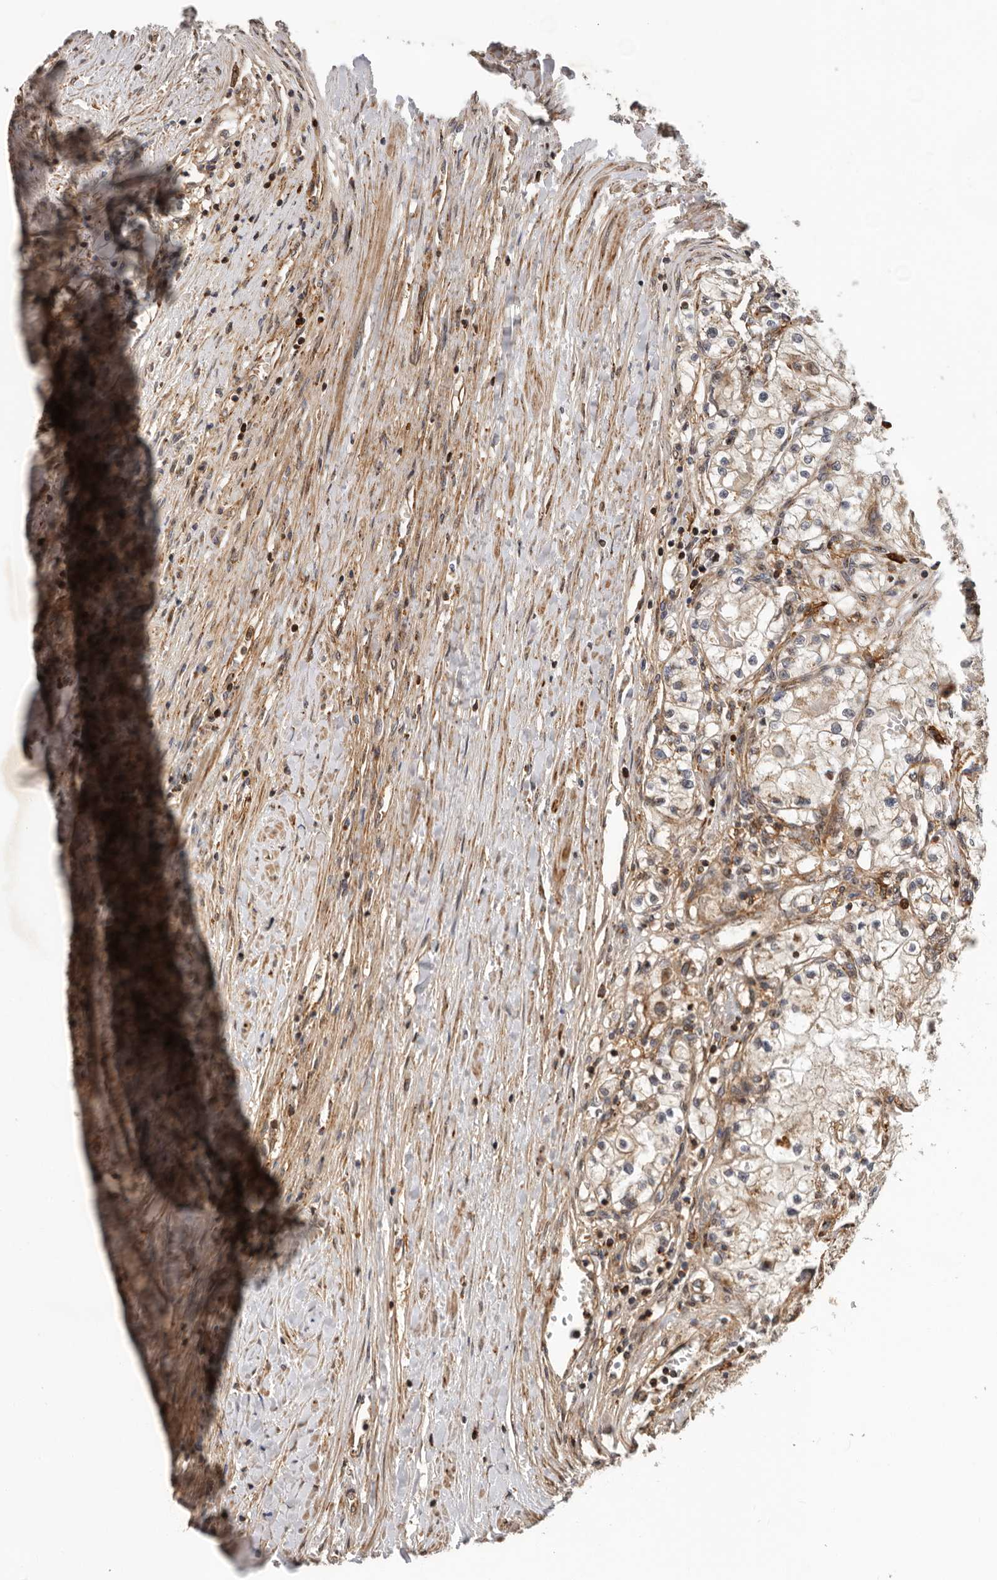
{"staining": {"intensity": "weak", "quantity": ">75%", "location": "cytoplasmic/membranous"}, "tissue": "renal cancer", "cell_type": "Tumor cells", "image_type": "cancer", "snomed": [{"axis": "morphology", "description": "Normal tissue, NOS"}, {"axis": "morphology", "description": "Adenocarcinoma, NOS"}, {"axis": "topography", "description": "Kidney"}], "caption": "Adenocarcinoma (renal) stained with a protein marker shows weak staining in tumor cells.", "gene": "RNF157", "patient": {"sex": "male", "age": 68}}